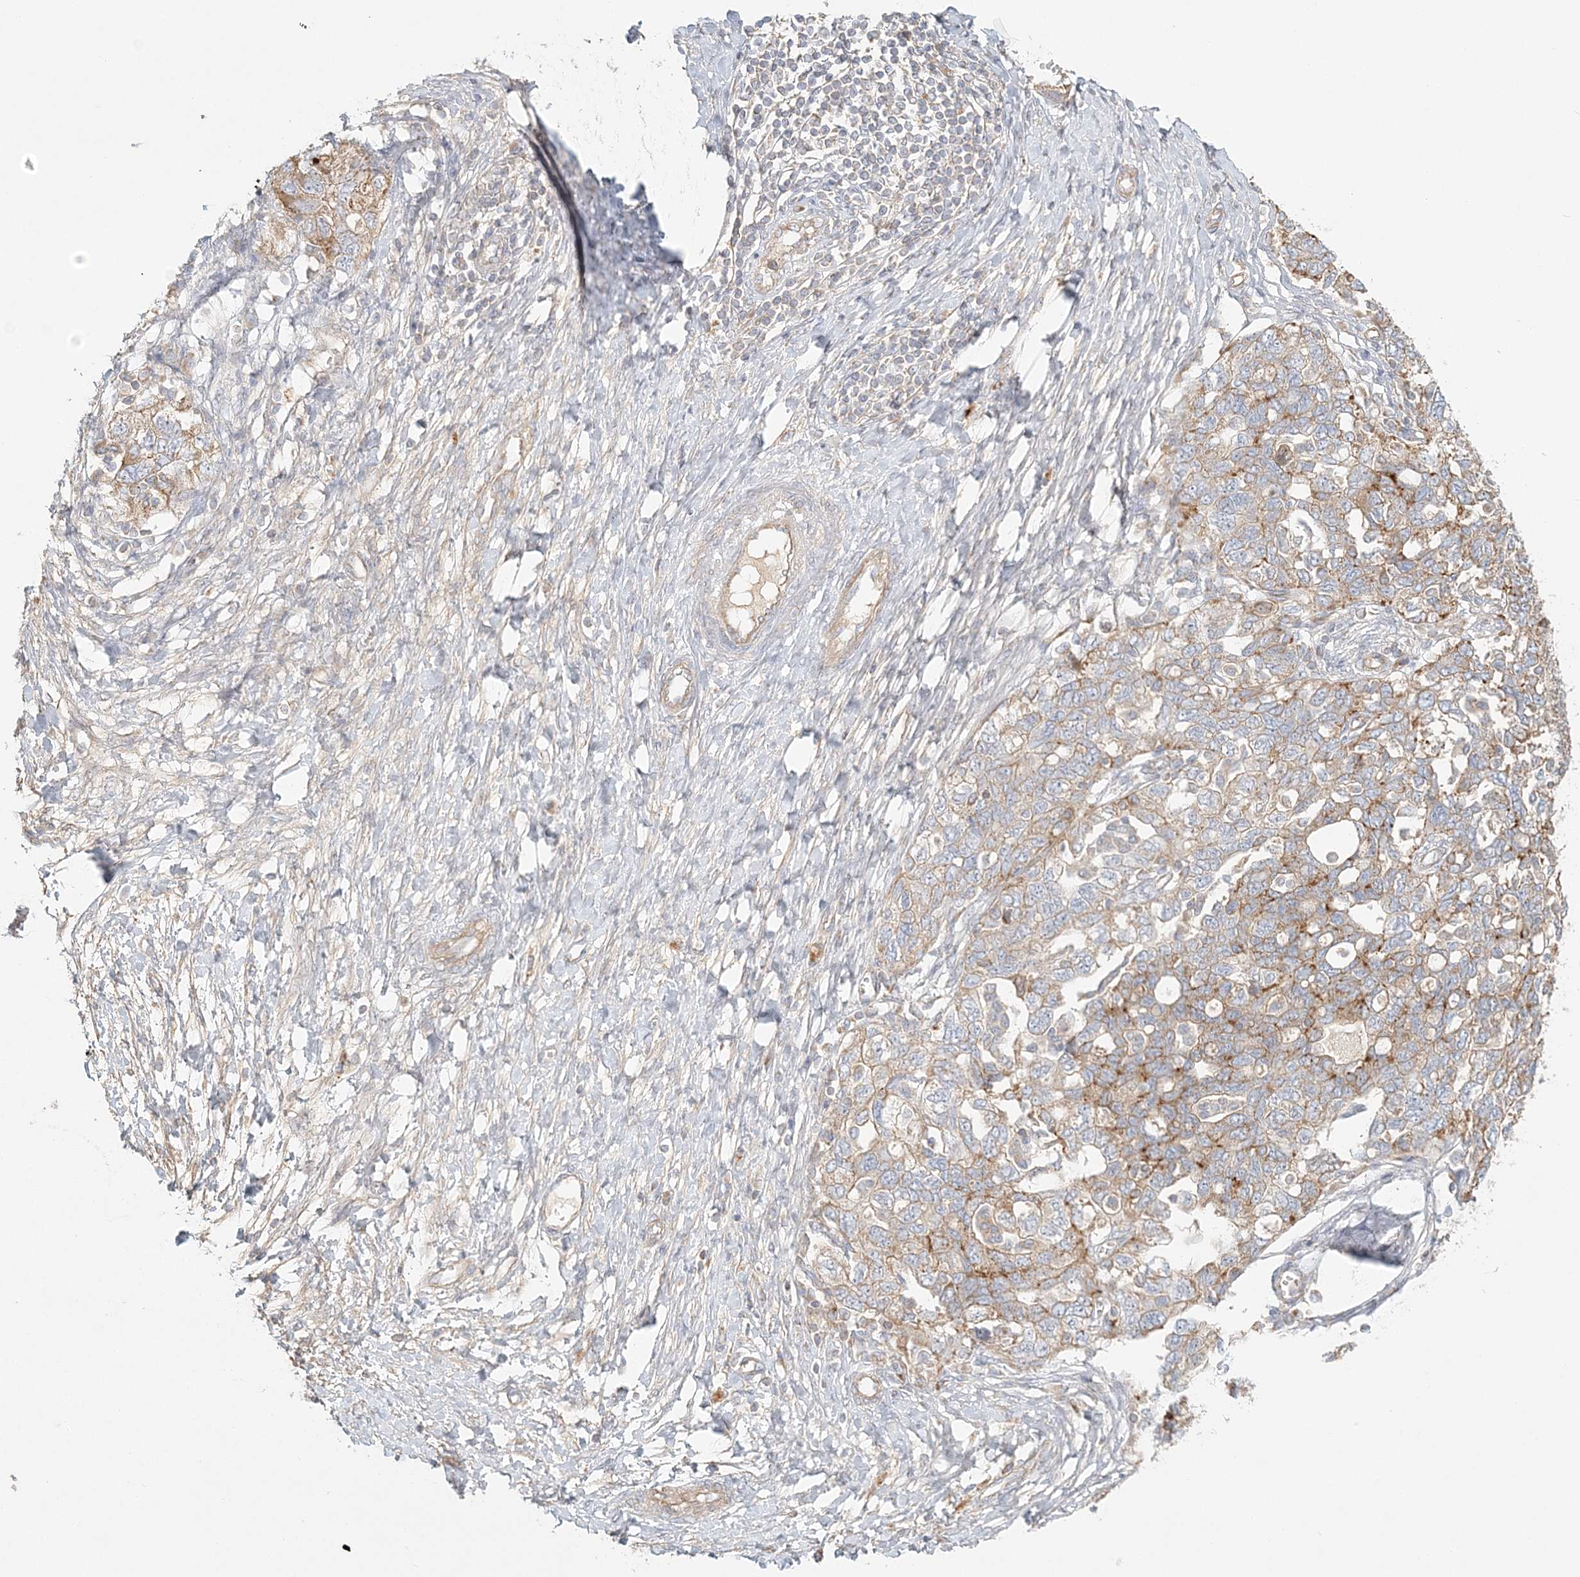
{"staining": {"intensity": "moderate", "quantity": "25%-75%", "location": "cytoplasmic/membranous"}, "tissue": "ovarian cancer", "cell_type": "Tumor cells", "image_type": "cancer", "snomed": [{"axis": "morphology", "description": "Carcinoma, NOS"}, {"axis": "morphology", "description": "Cystadenocarcinoma, serous, NOS"}, {"axis": "topography", "description": "Ovary"}], "caption": "A micrograph showing moderate cytoplasmic/membranous expression in approximately 25%-75% of tumor cells in ovarian cancer, as visualized by brown immunohistochemical staining.", "gene": "KIAA0232", "patient": {"sex": "female", "age": 69}}